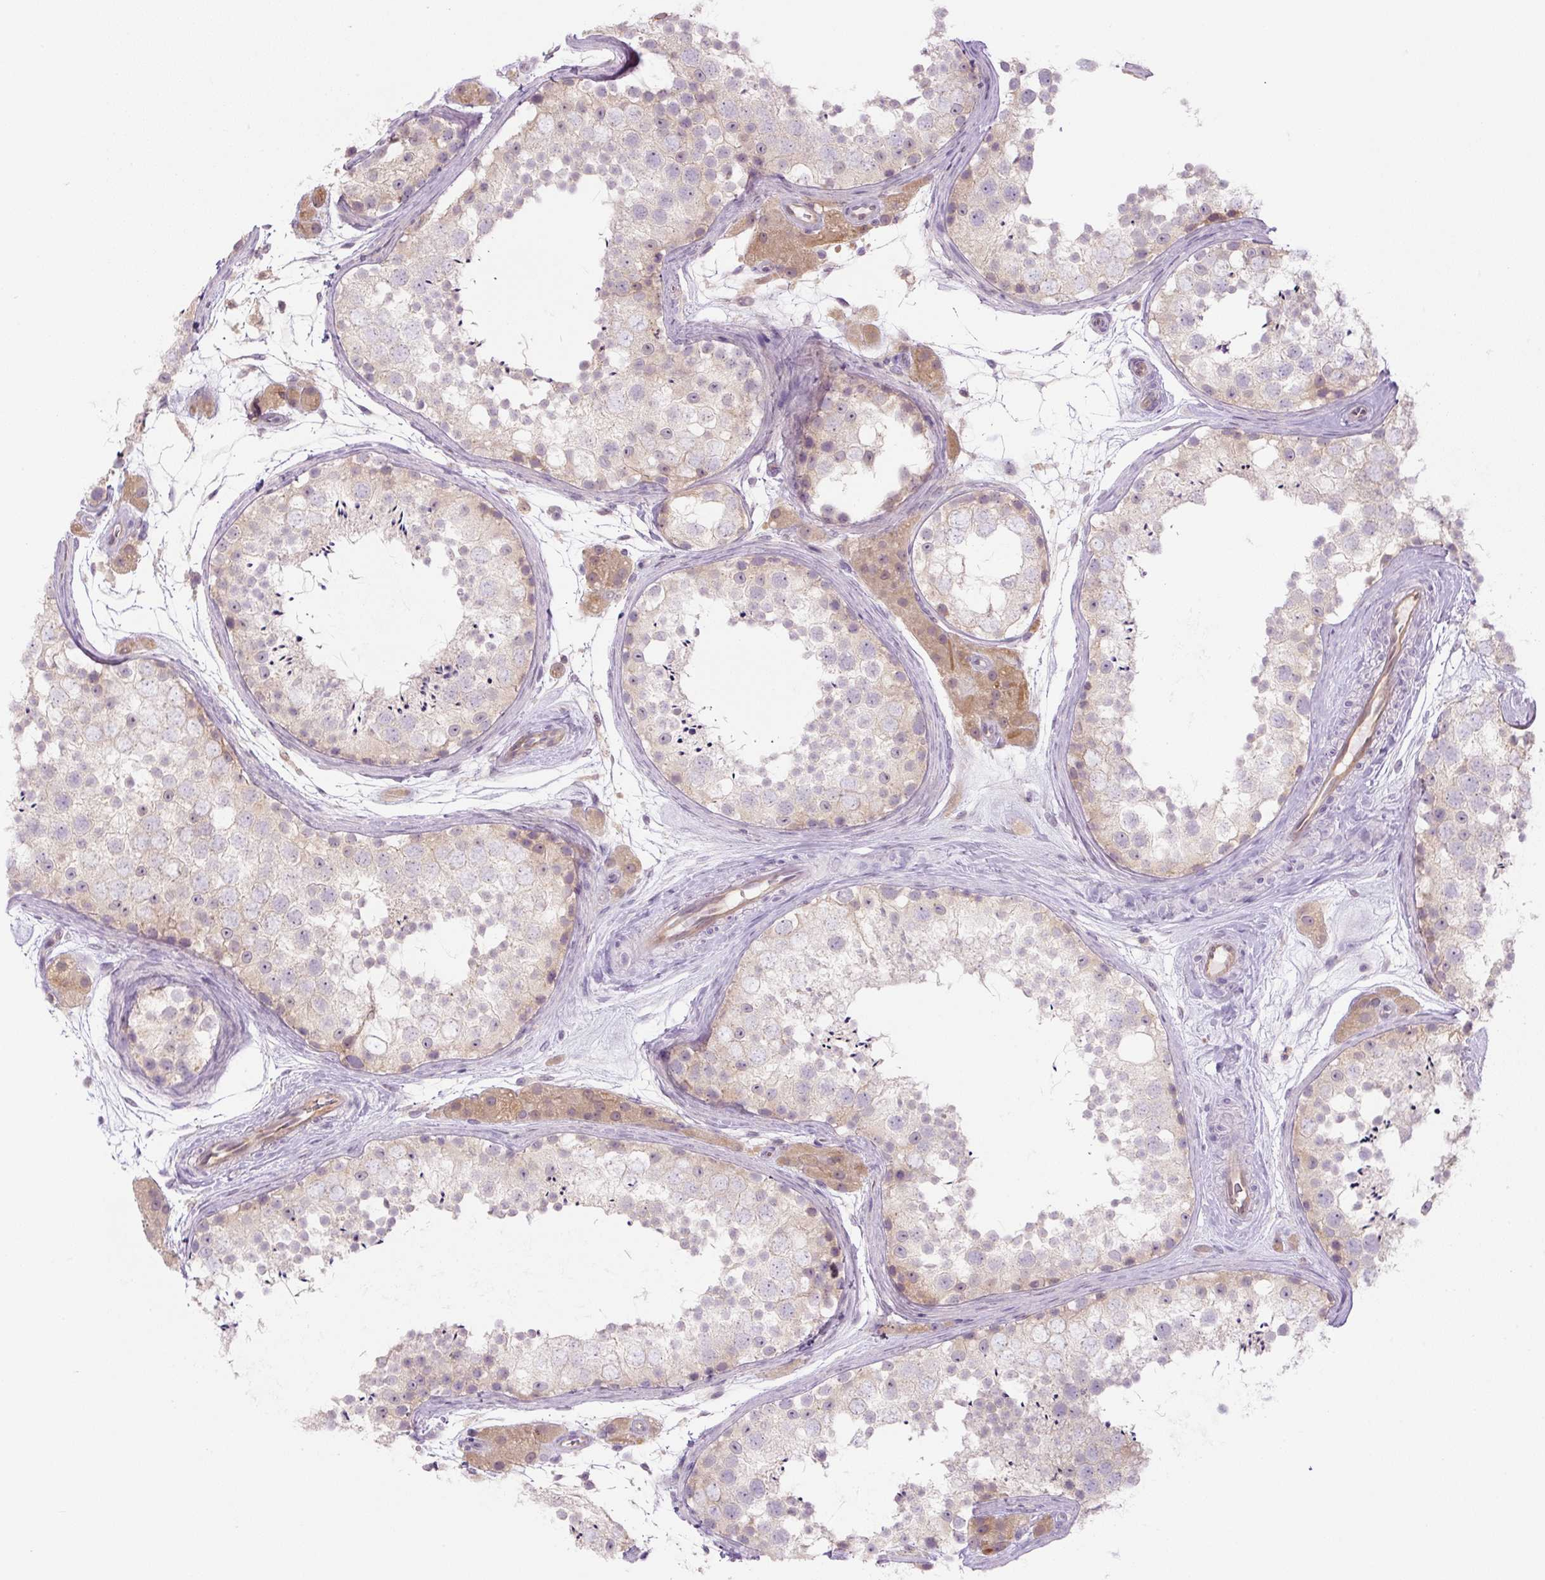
{"staining": {"intensity": "negative", "quantity": "none", "location": "none"}, "tissue": "testis", "cell_type": "Cells in seminiferous ducts", "image_type": "normal", "snomed": [{"axis": "morphology", "description": "Normal tissue, NOS"}, {"axis": "topography", "description": "Testis"}], "caption": "Cells in seminiferous ducts show no significant protein staining in unremarkable testis.", "gene": "SPSB2", "patient": {"sex": "male", "age": 41}}